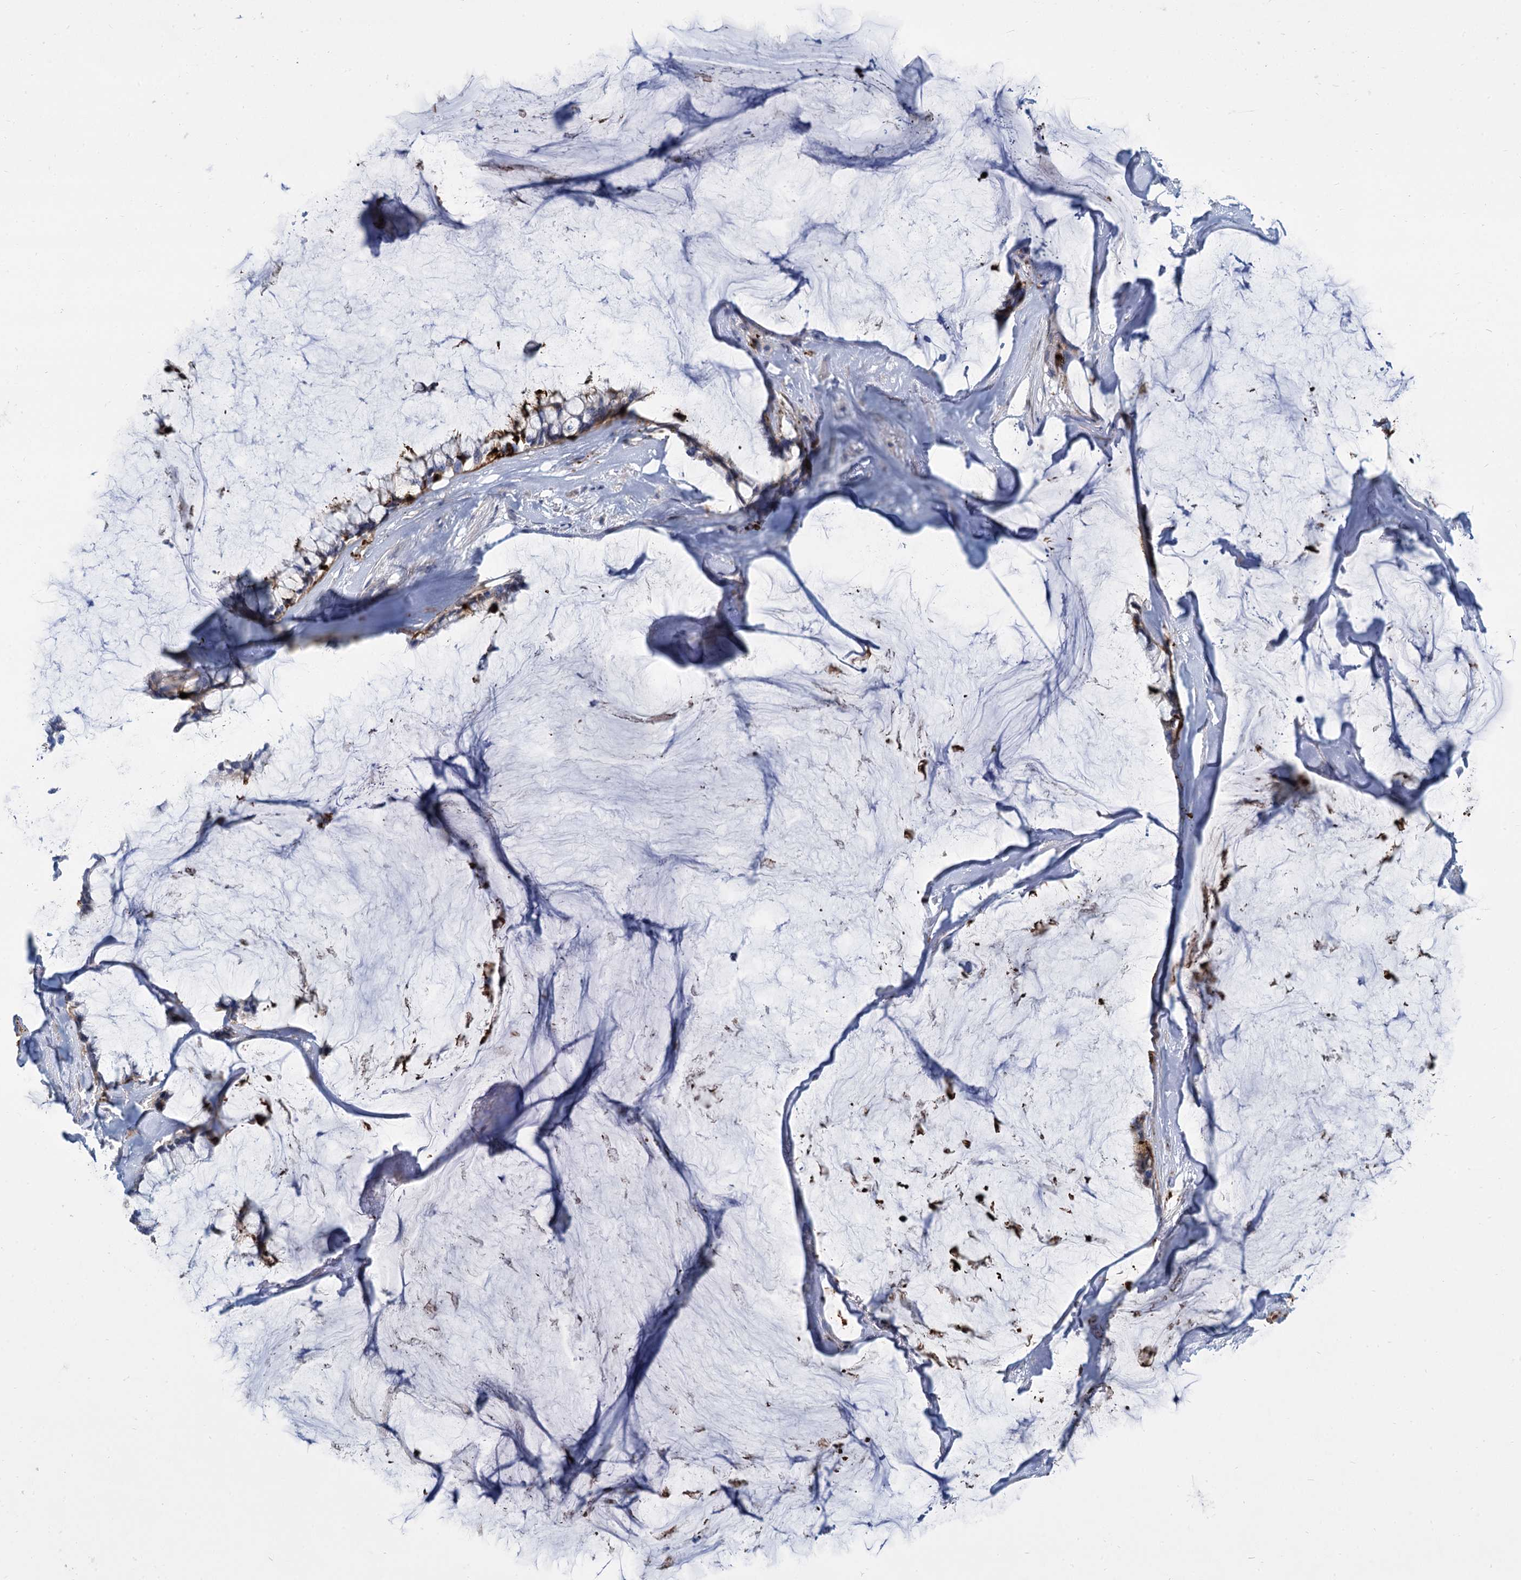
{"staining": {"intensity": "weak", "quantity": "<25%", "location": "cytoplasmic/membranous"}, "tissue": "ovarian cancer", "cell_type": "Tumor cells", "image_type": "cancer", "snomed": [{"axis": "morphology", "description": "Cystadenocarcinoma, mucinous, NOS"}, {"axis": "topography", "description": "Ovary"}], "caption": "Histopathology image shows no protein positivity in tumor cells of ovarian cancer tissue.", "gene": "TRIM77", "patient": {"sex": "female", "age": 39}}